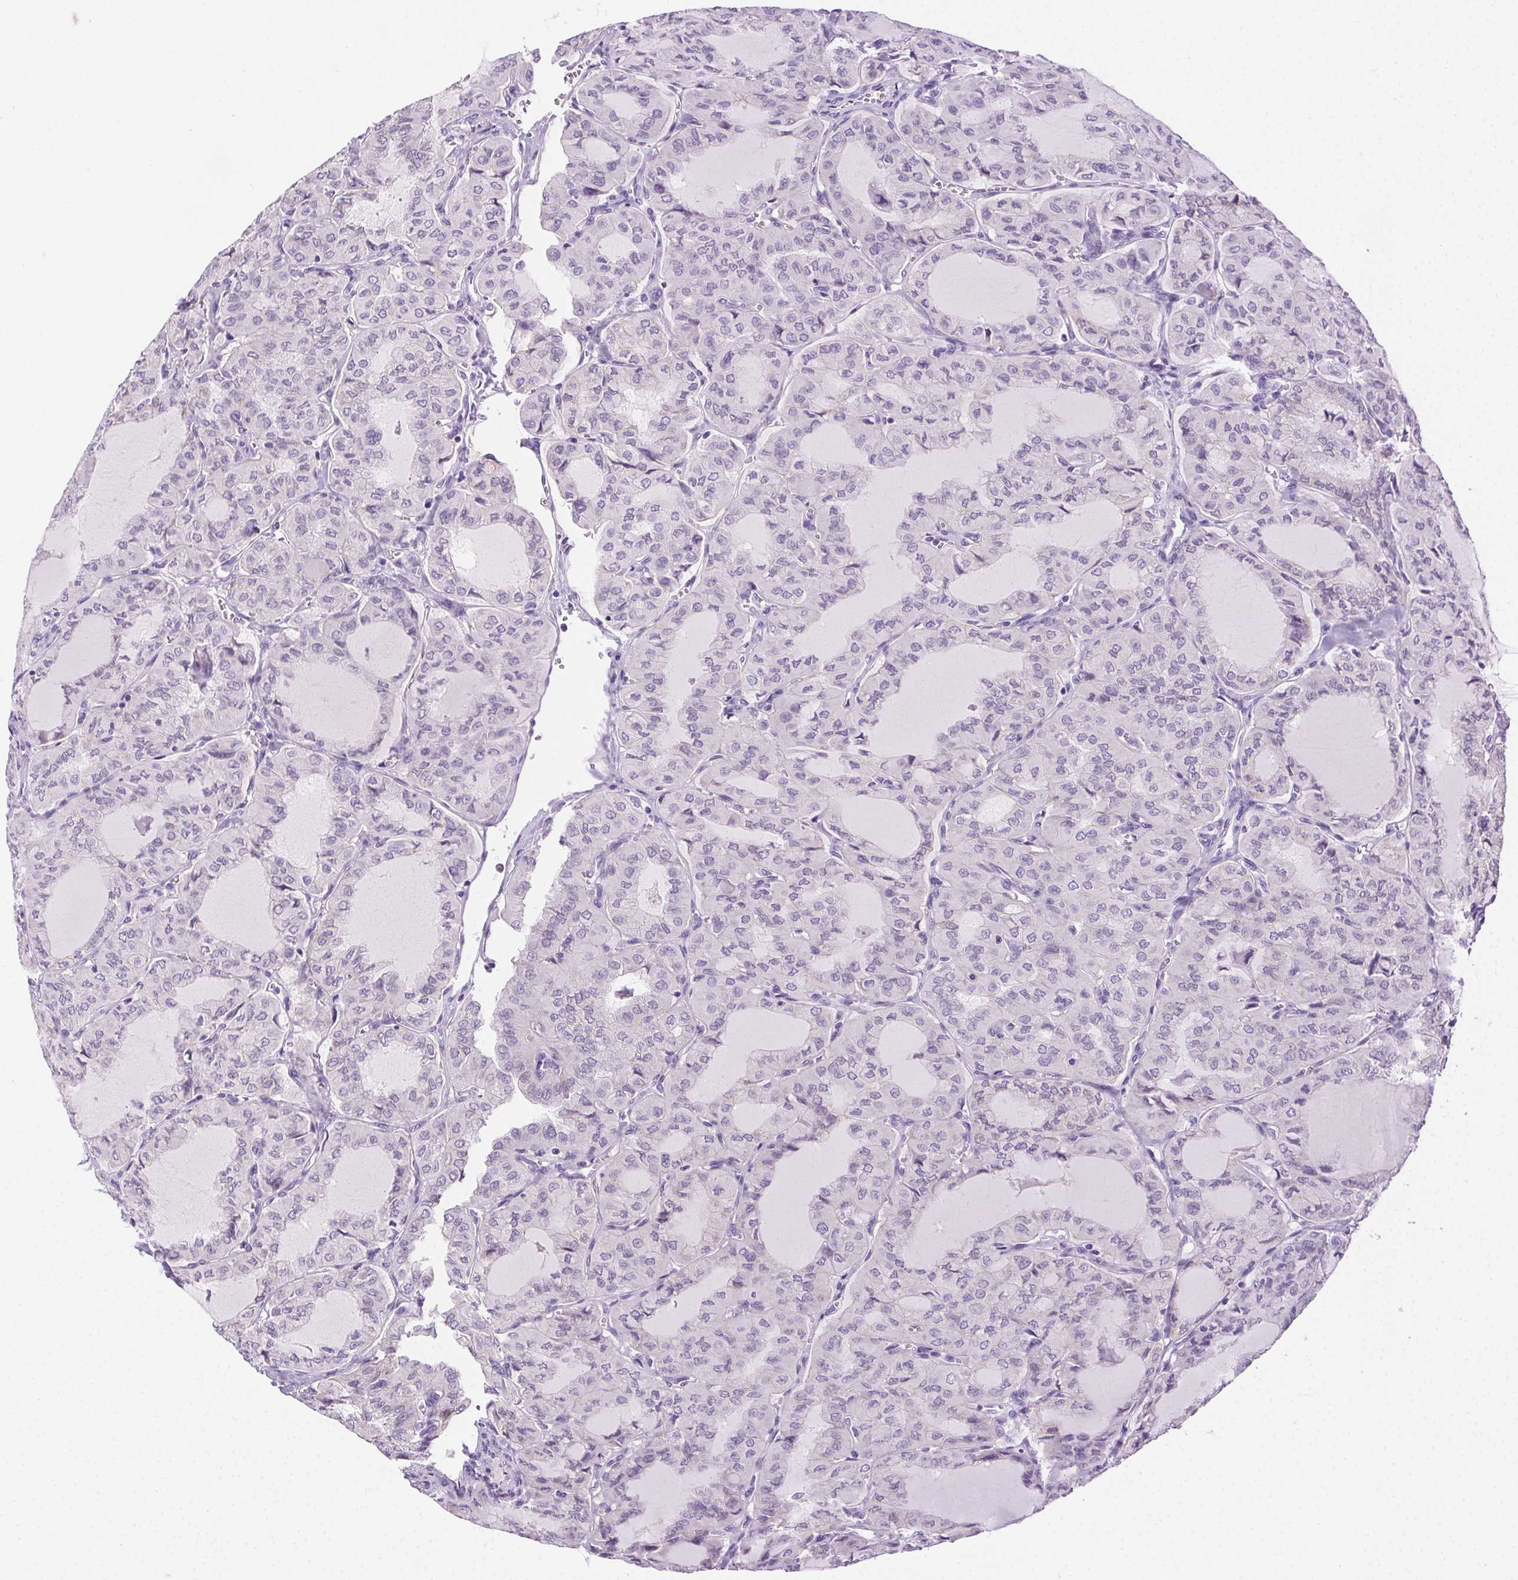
{"staining": {"intensity": "negative", "quantity": "none", "location": "none"}, "tissue": "thyroid cancer", "cell_type": "Tumor cells", "image_type": "cancer", "snomed": [{"axis": "morphology", "description": "Papillary adenocarcinoma, NOS"}, {"axis": "topography", "description": "Thyroid gland"}], "caption": "IHC histopathology image of human thyroid cancer stained for a protein (brown), which reveals no staining in tumor cells.", "gene": "CLDN10", "patient": {"sex": "male", "age": 20}}